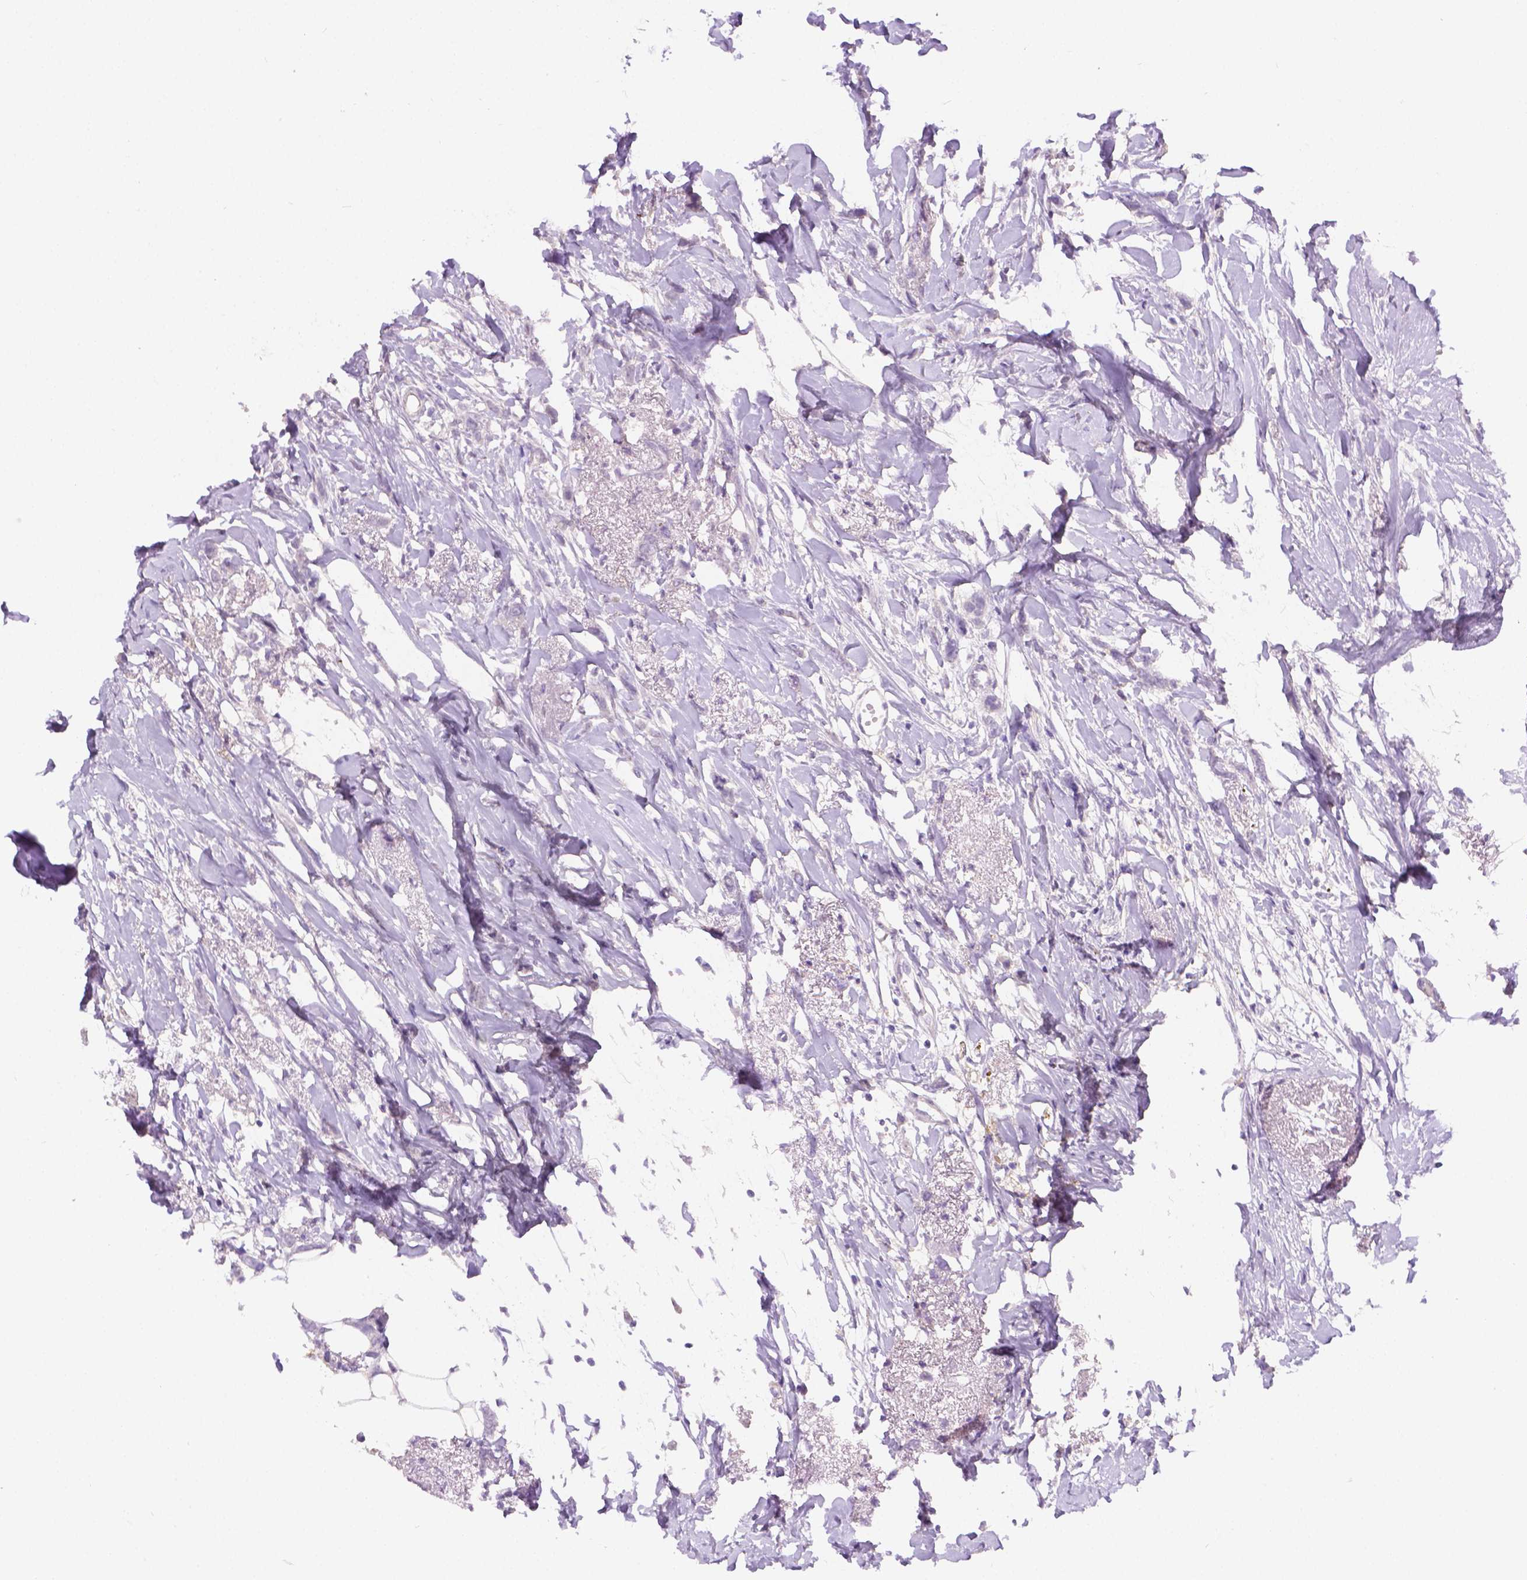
{"staining": {"intensity": "negative", "quantity": "none", "location": "none"}, "tissue": "breast cancer", "cell_type": "Tumor cells", "image_type": "cancer", "snomed": [{"axis": "morphology", "description": "Duct carcinoma"}, {"axis": "topography", "description": "Breast"}], "caption": "A high-resolution image shows IHC staining of breast infiltrating ductal carcinoma, which exhibits no significant positivity in tumor cells. The staining is performed using DAB (3,3'-diaminobenzidine) brown chromogen with nuclei counter-stained in using hematoxylin.", "gene": "TNNI2", "patient": {"sex": "female", "age": 40}}